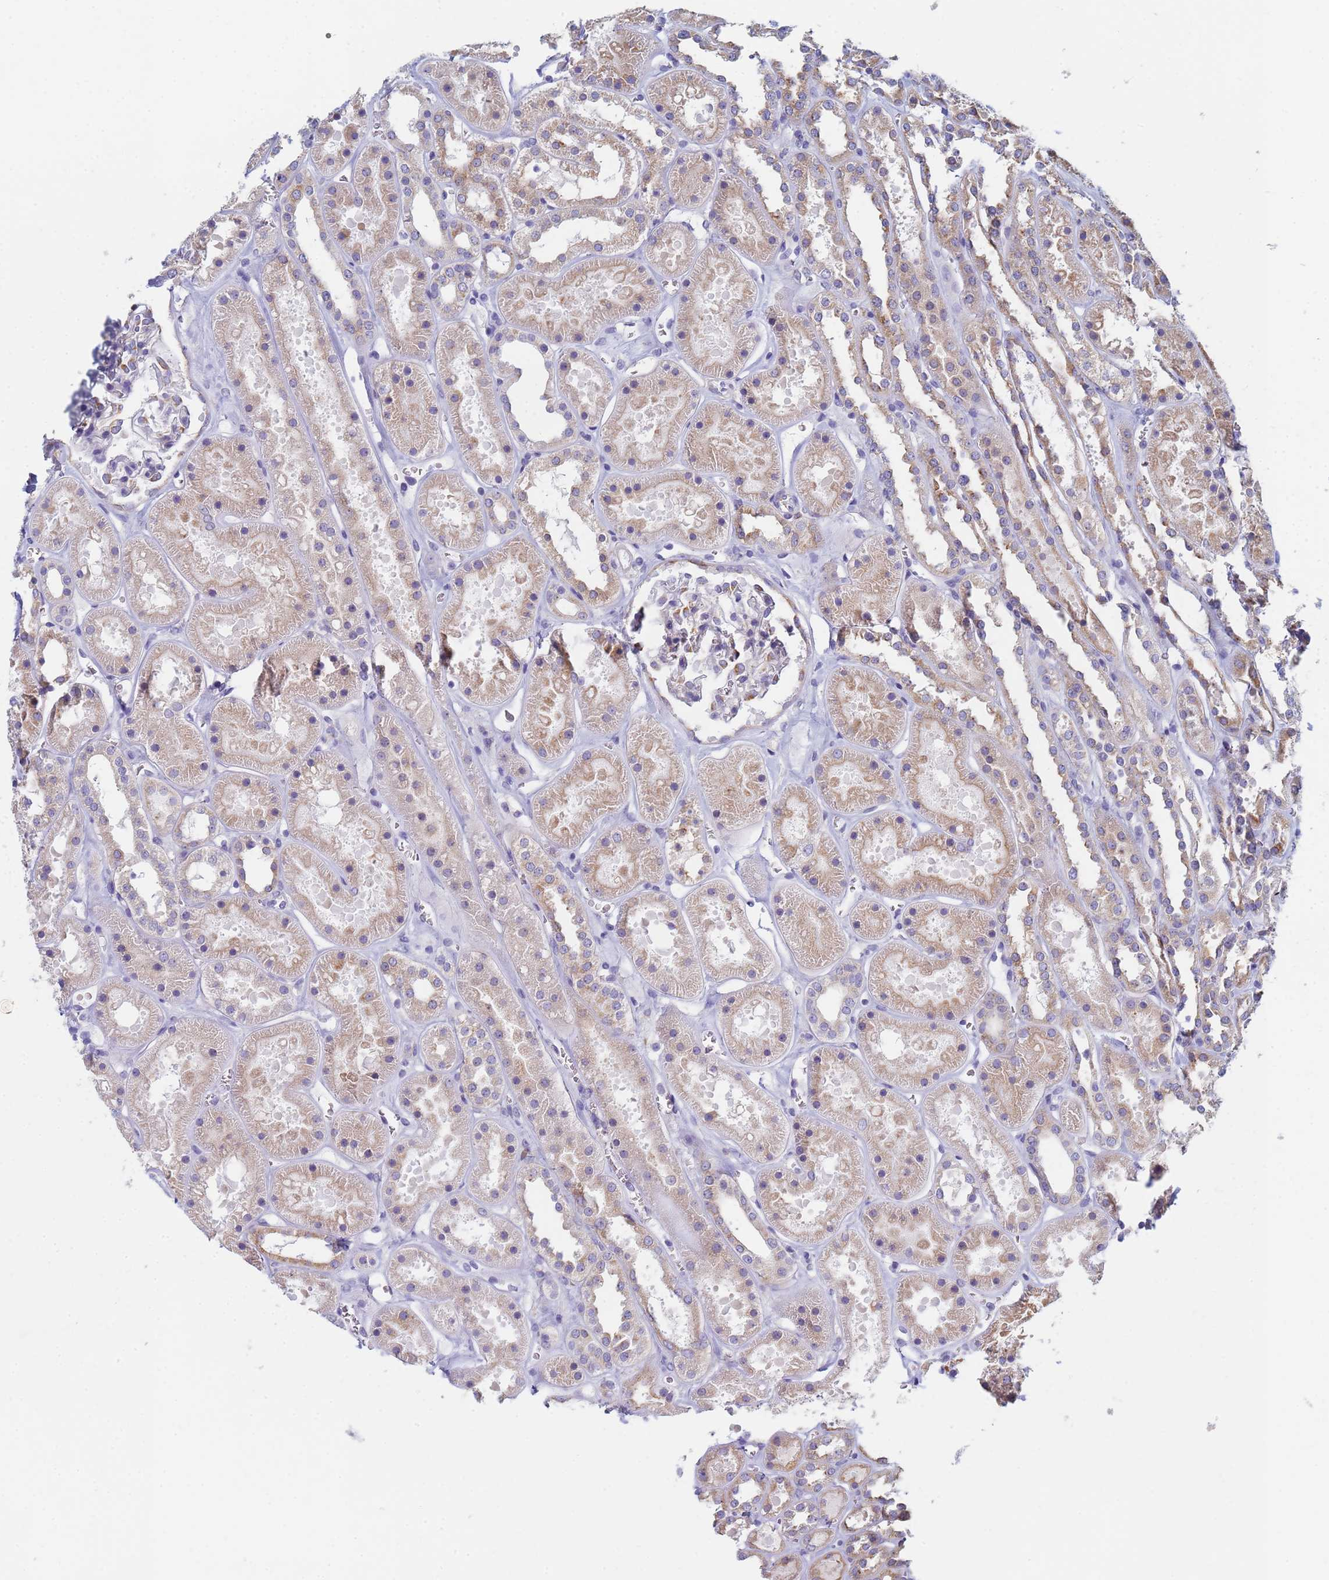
{"staining": {"intensity": "negative", "quantity": "none", "location": "none"}, "tissue": "kidney", "cell_type": "Cells in glomeruli", "image_type": "normal", "snomed": [{"axis": "morphology", "description": "Normal tissue, NOS"}, {"axis": "topography", "description": "Kidney"}], "caption": "DAB immunohistochemical staining of benign human kidney exhibits no significant staining in cells in glomeruli. (DAB immunohistochemistry (IHC) with hematoxylin counter stain).", "gene": "GDAP2", "patient": {"sex": "female", "age": 41}}